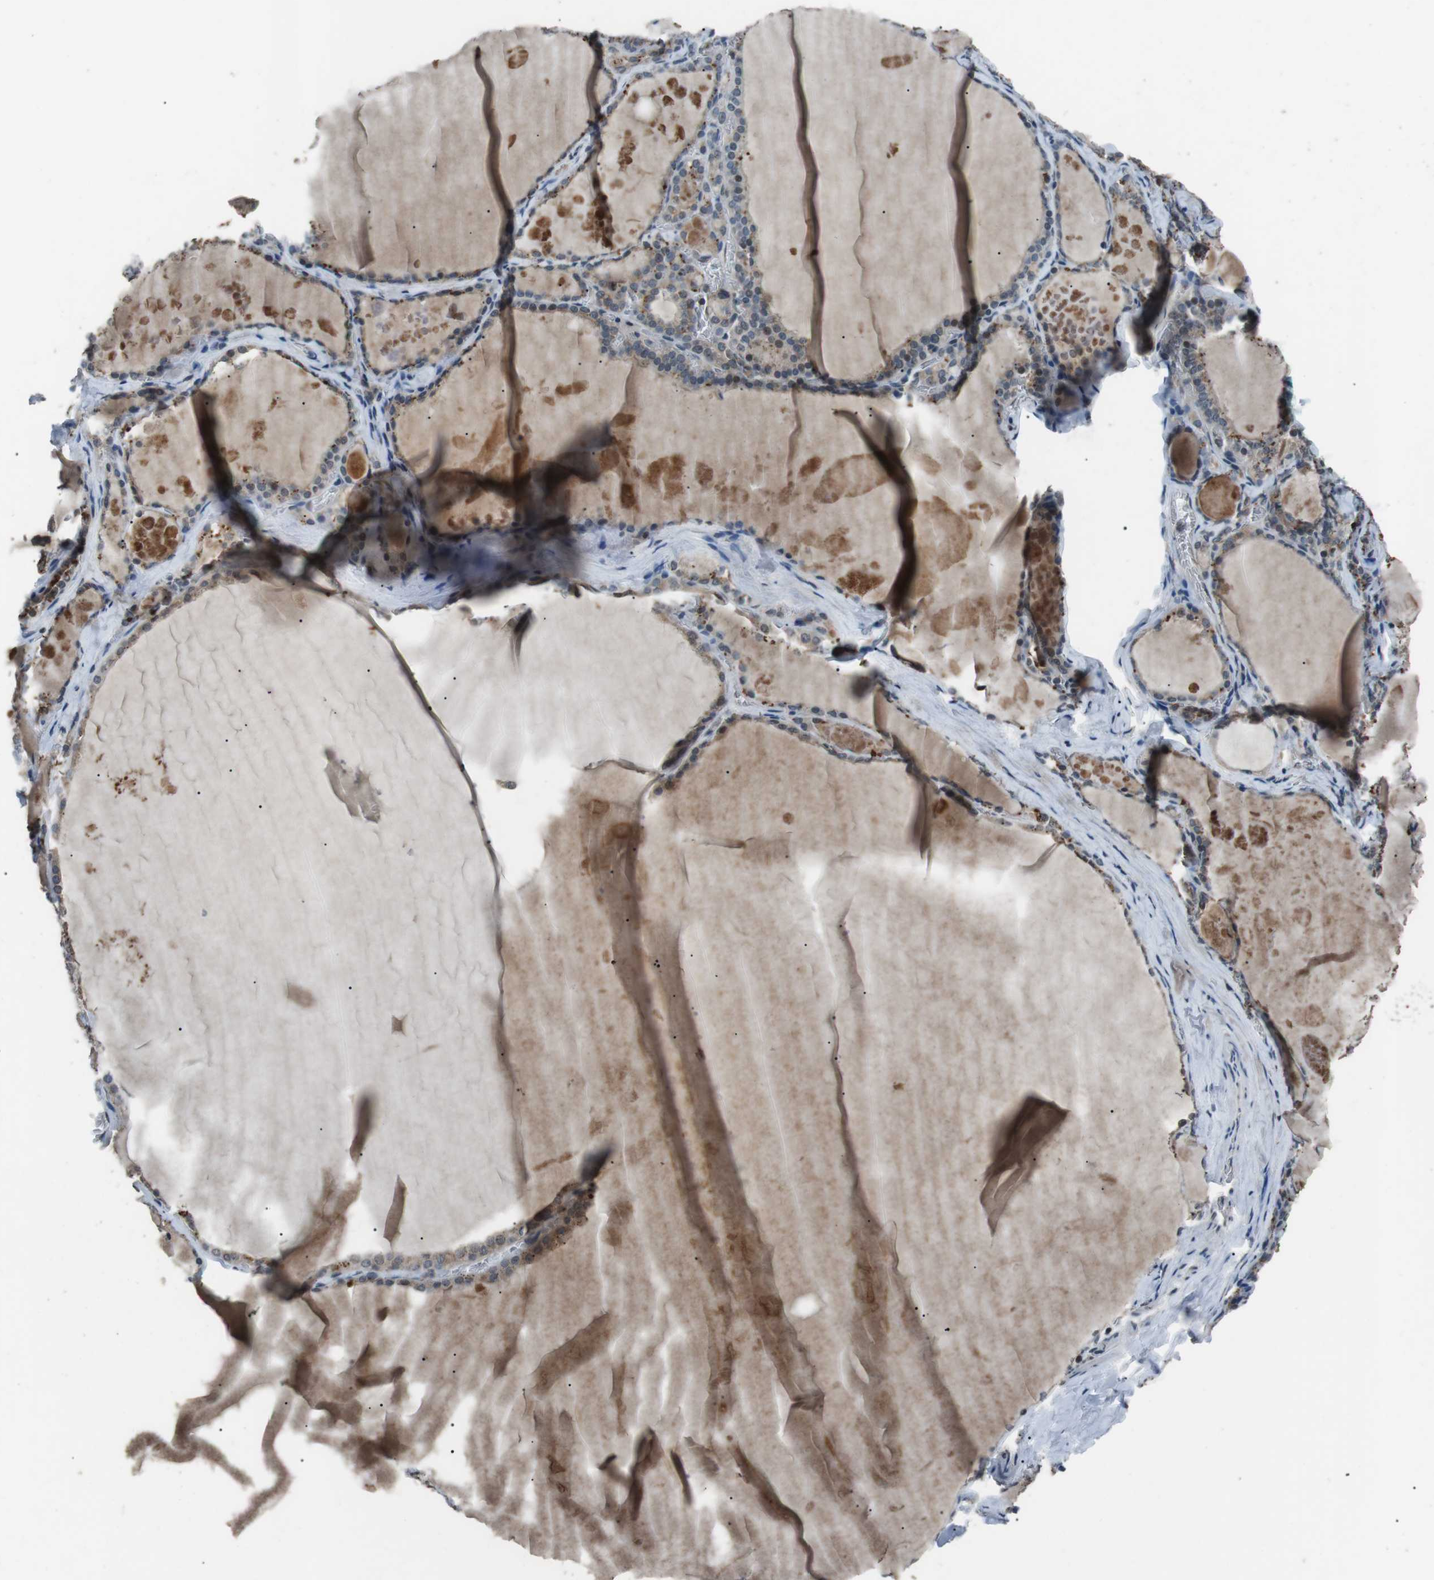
{"staining": {"intensity": "weak", "quantity": "25%-75%", "location": "cytoplasmic/membranous"}, "tissue": "thyroid gland", "cell_type": "Glandular cells", "image_type": "normal", "snomed": [{"axis": "morphology", "description": "Normal tissue, NOS"}, {"axis": "topography", "description": "Thyroid gland"}], "caption": "A high-resolution photomicrograph shows immunohistochemistry (IHC) staining of normal thyroid gland, which displays weak cytoplasmic/membranous expression in about 25%-75% of glandular cells.", "gene": "NEK7", "patient": {"sex": "male", "age": 56}}